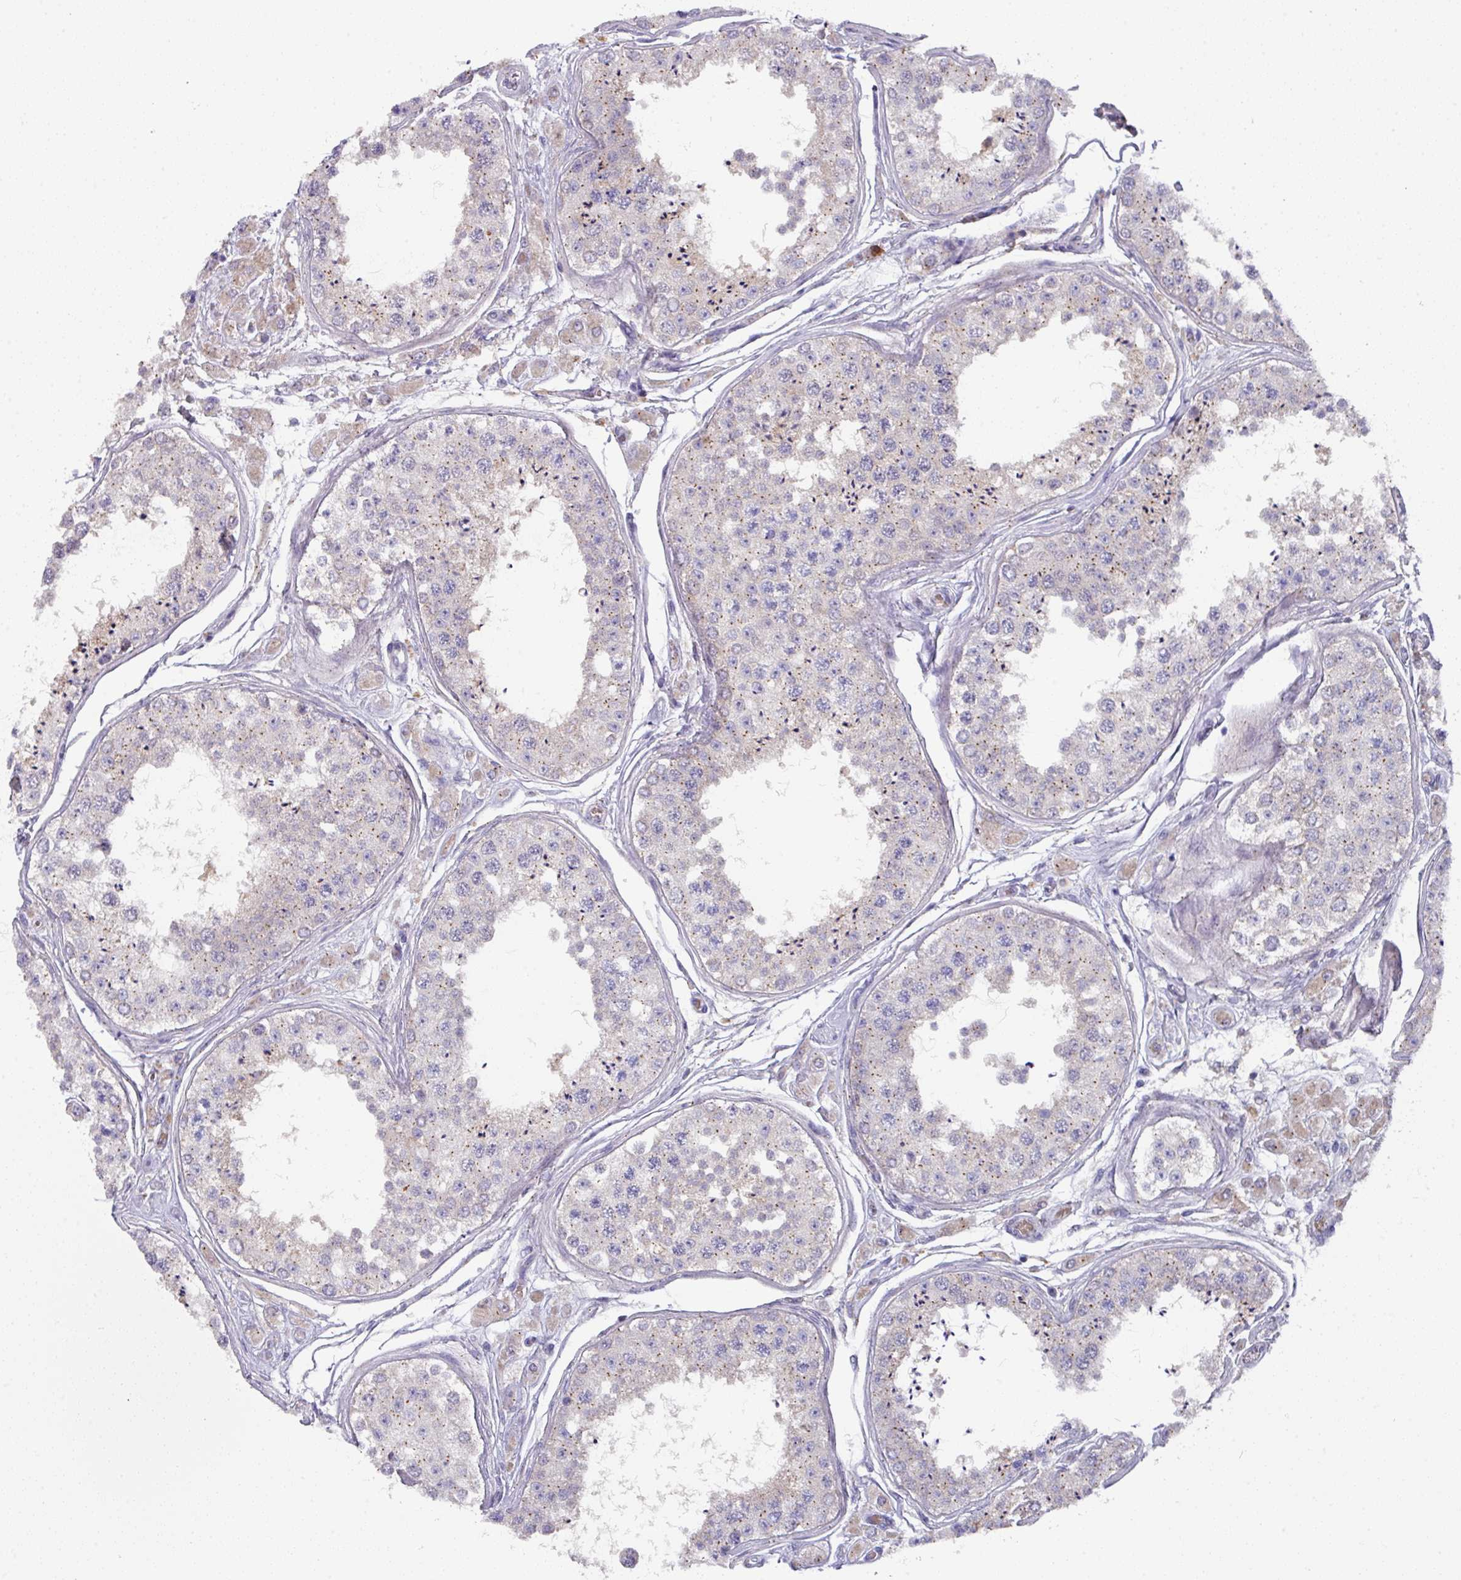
{"staining": {"intensity": "weak", "quantity": "25%-75%", "location": "cytoplasmic/membranous"}, "tissue": "testis", "cell_type": "Cells in seminiferous ducts", "image_type": "normal", "snomed": [{"axis": "morphology", "description": "Normal tissue, NOS"}, {"axis": "topography", "description": "Testis"}], "caption": "A photomicrograph showing weak cytoplasmic/membranous staining in approximately 25%-75% of cells in seminiferous ducts in unremarkable testis, as visualized by brown immunohistochemical staining.", "gene": "IL4R", "patient": {"sex": "male", "age": 25}}